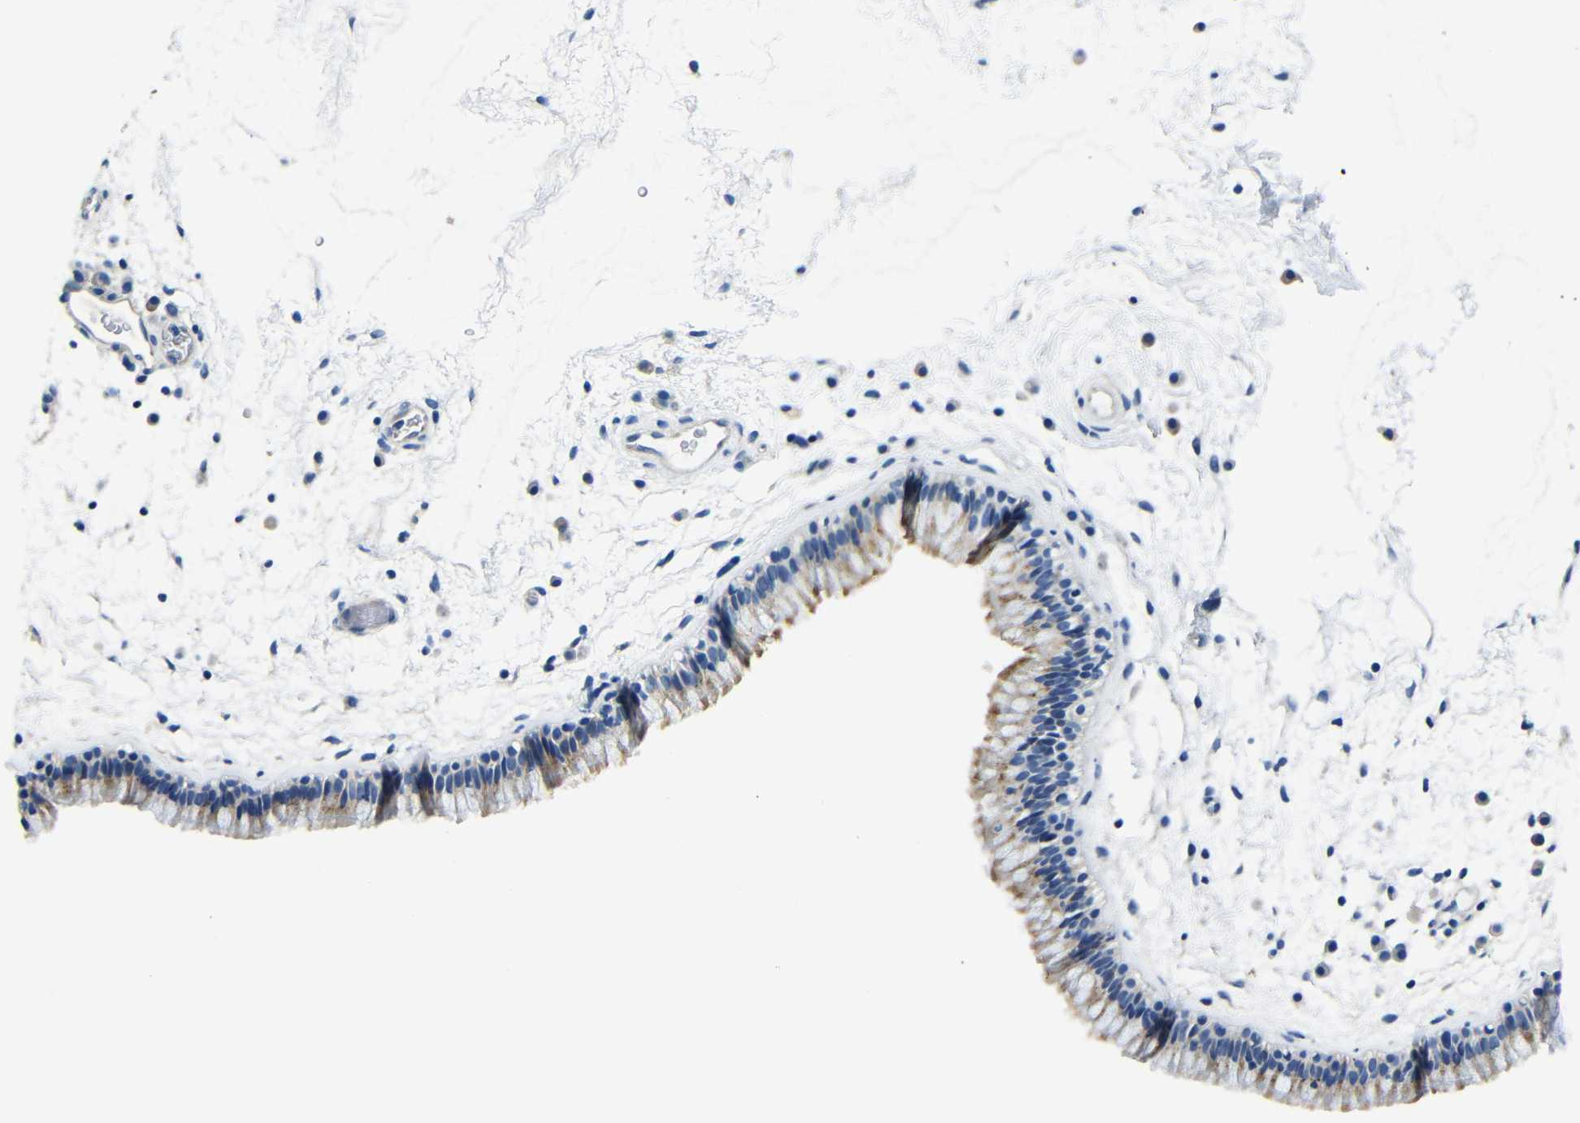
{"staining": {"intensity": "moderate", "quantity": "25%-75%", "location": "cytoplasmic/membranous"}, "tissue": "nasopharynx", "cell_type": "Respiratory epithelial cells", "image_type": "normal", "snomed": [{"axis": "morphology", "description": "Normal tissue, NOS"}, {"axis": "morphology", "description": "Inflammation, NOS"}, {"axis": "topography", "description": "Nasopharynx"}], "caption": "The image exhibits a brown stain indicating the presence of a protein in the cytoplasmic/membranous of respiratory epithelial cells in nasopharynx.", "gene": "TNFAIP1", "patient": {"sex": "male", "age": 48}}